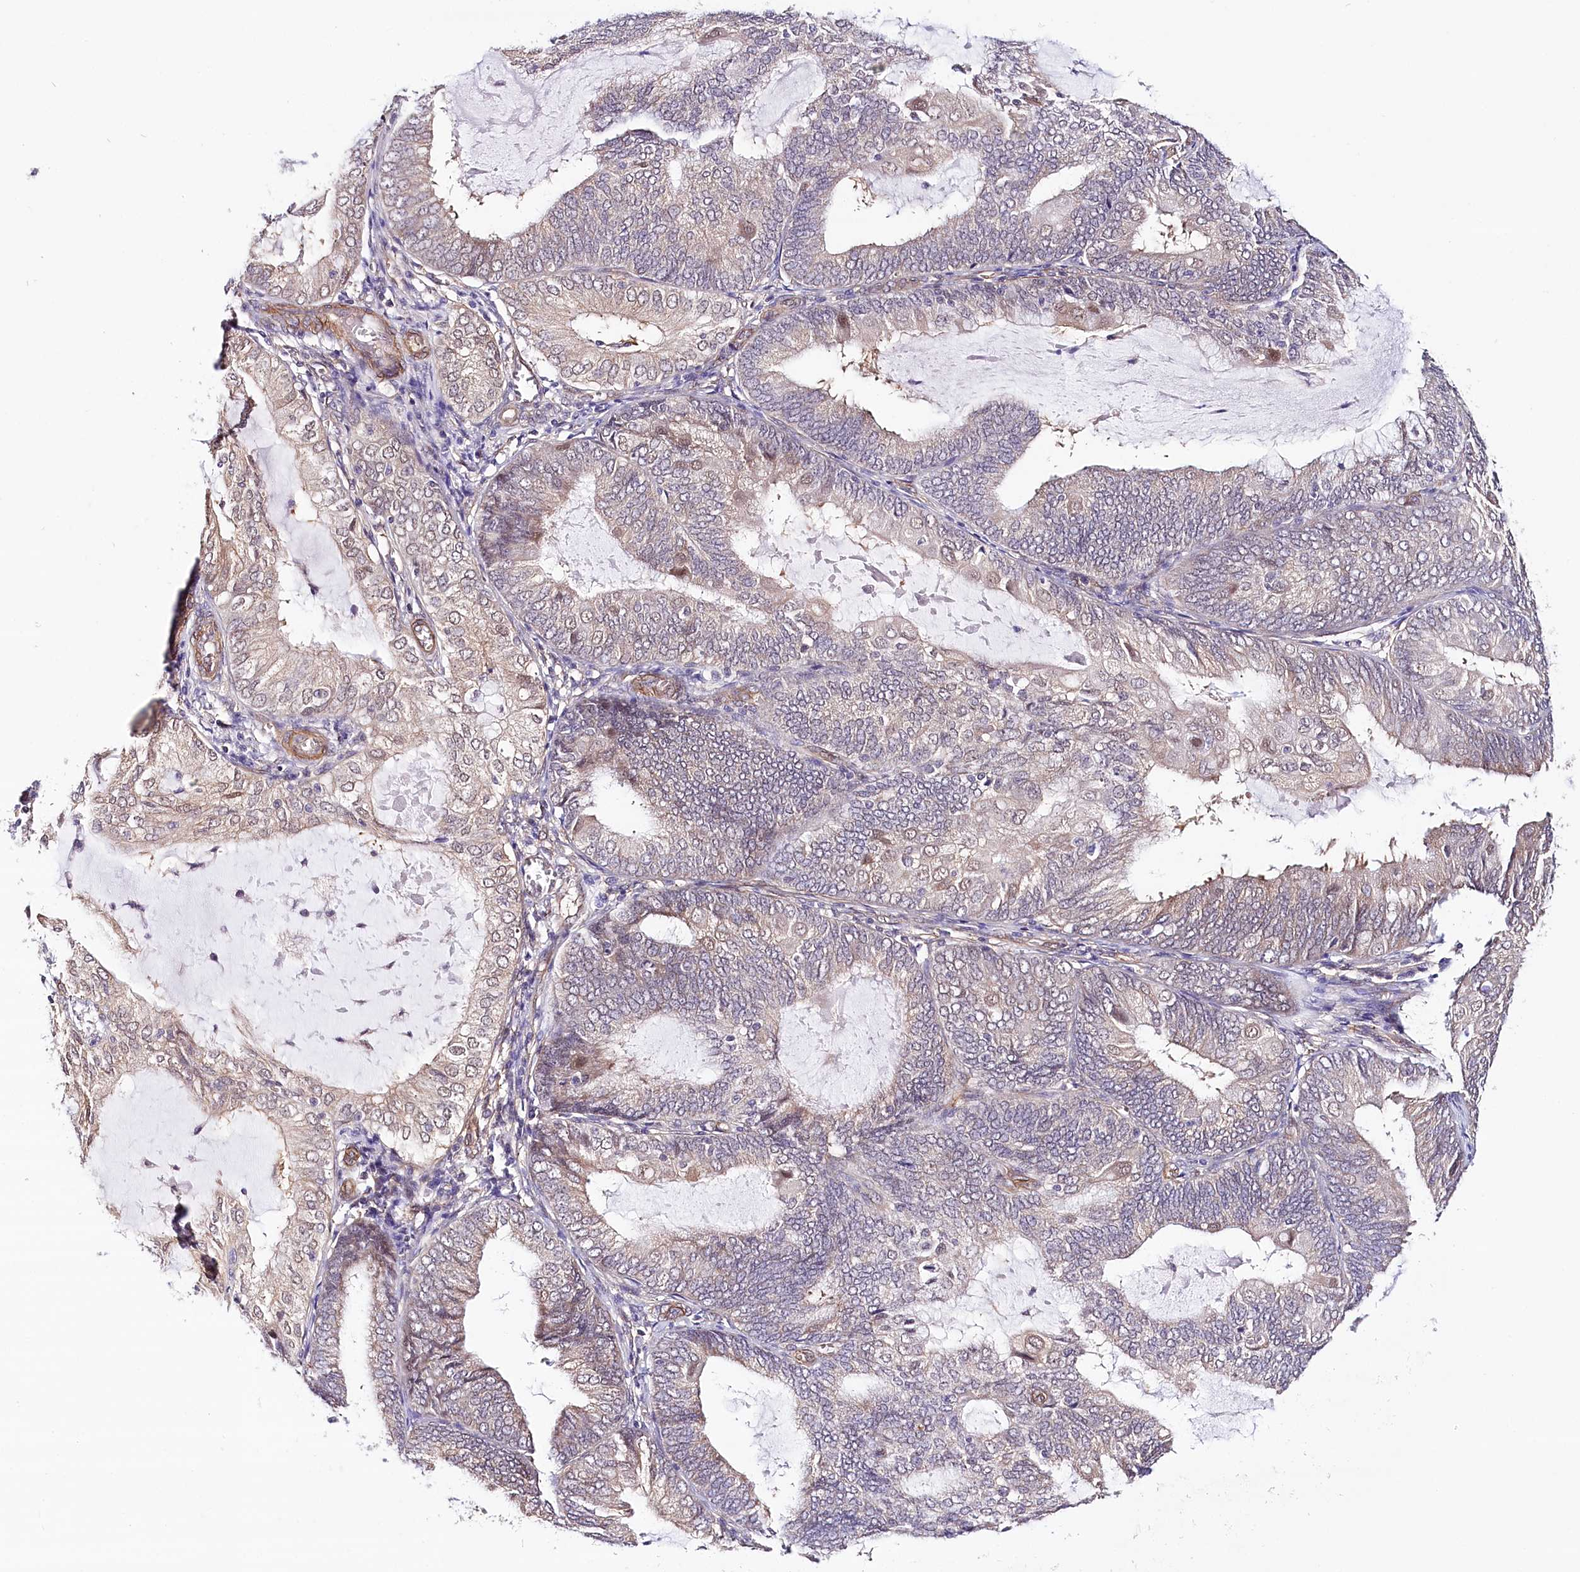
{"staining": {"intensity": "negative", "quantity": "none", "location": "none"}, "tissue": "endometrial cancer", "cell_type": "Tumor cells", "image_type": "cancer", "snomed": [{"axis": "morphology", "description": "Adenocarcinoma, NOS"}, {"axis": "topography", "description": "Endometrium"}], "caption": "Histopathology image shows no significant protein positivity in tumor cells of endometrial adenocarcinoma.", "gene": "PPP2R5B", "patient": {"sex": "female", "age": 81}}